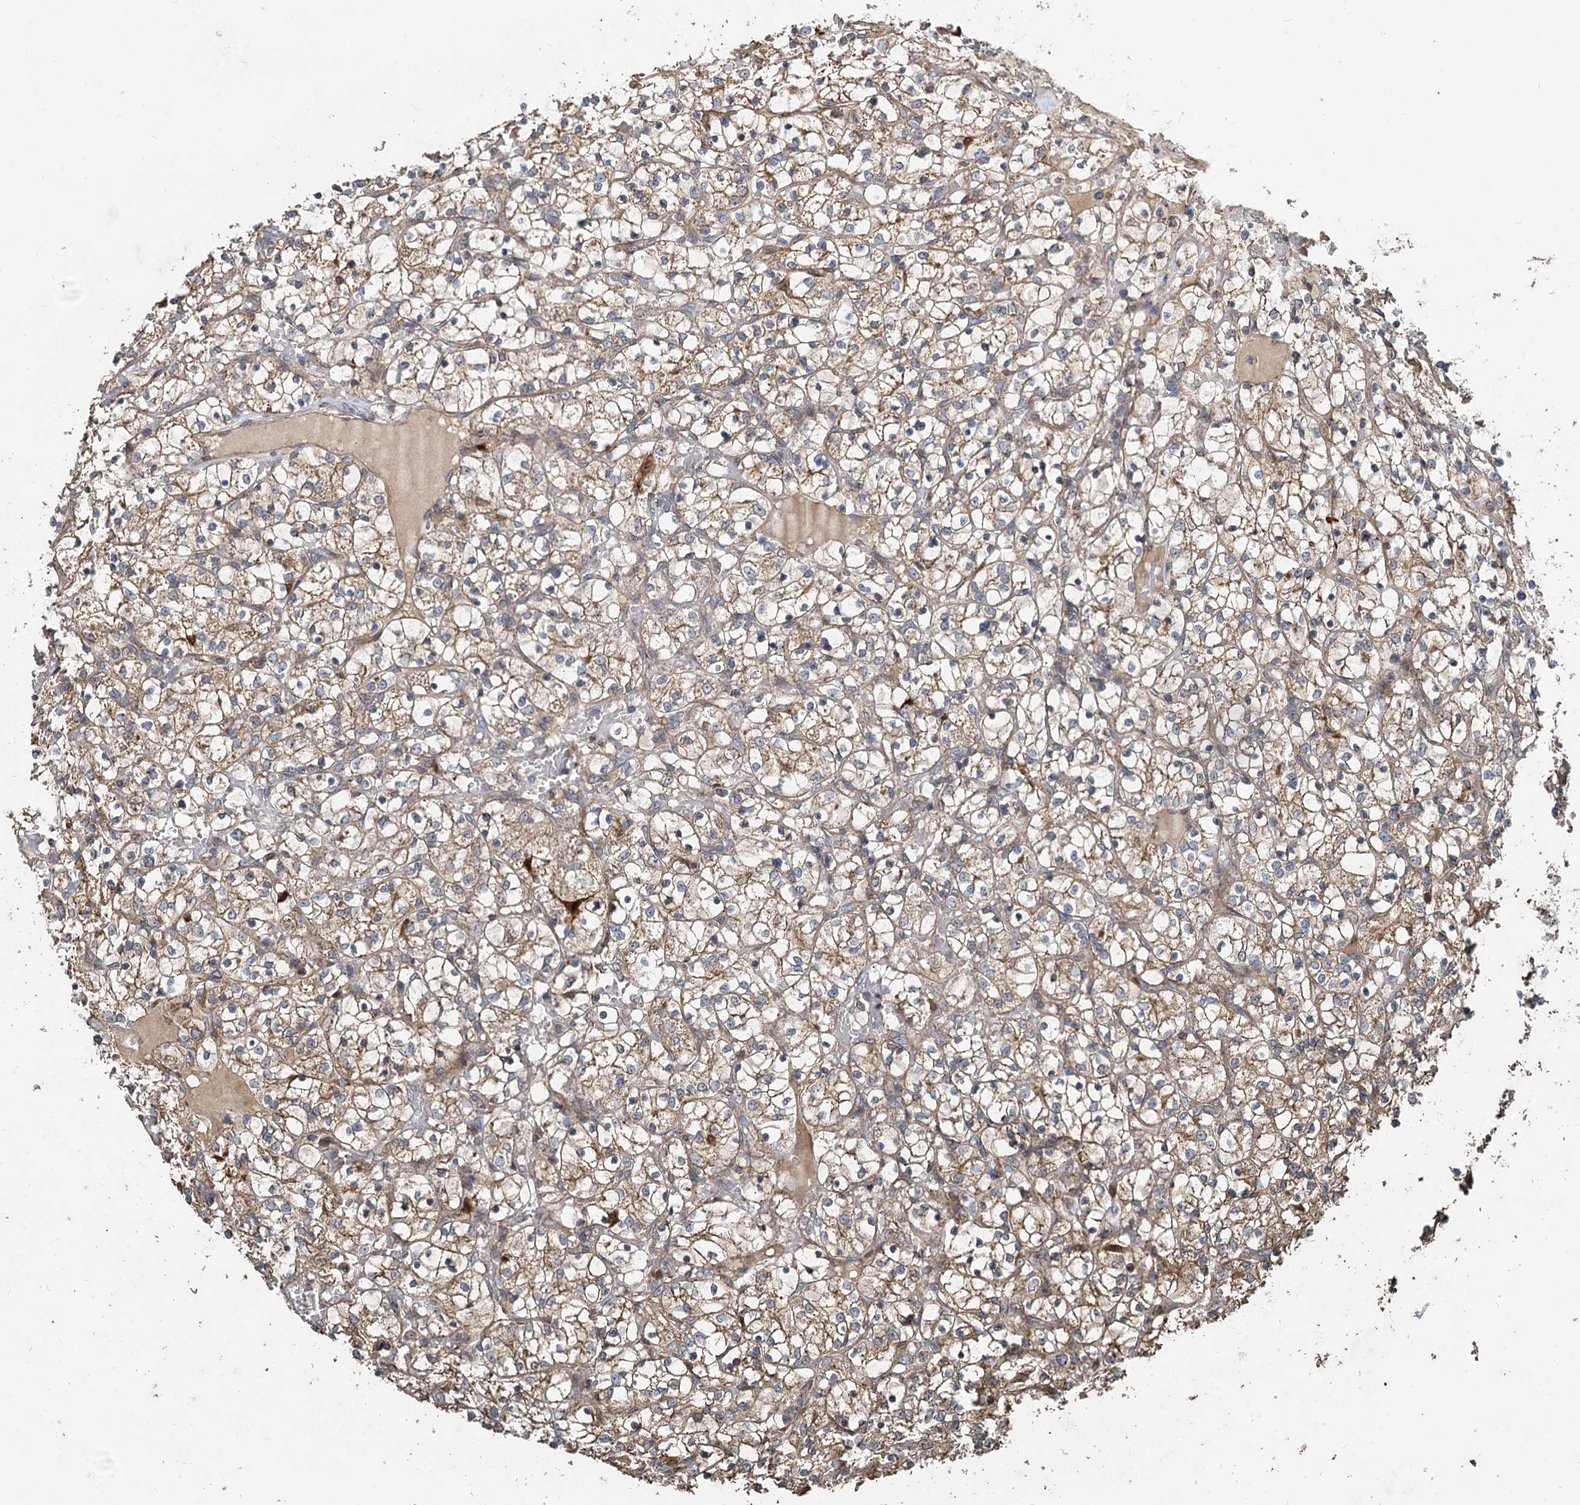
{"staining": {"intensity": "moderate", "quantity": ">75%", "location": "cytoplasmic/membranous"}, "tissue": "renal cancer", "cell_type": "Tumor cells", "image_type": "cancer", "snomed": [{"axis": "morphology", "description": "Adenocarcinoma, NOS"}, {"axis": "topography", "description": "Kidney"}], "caption": "Immunohistochemistry (IHC) staining of adenocarcinoma (renal), which shows medium levels of moderate cytoplasmic/membranous positivity in approximately >75% of tumor cells indicating moderate cytoplasmic/membranous protein positivity. The staining was performed using DAB (brown) for protein detection and nuclei were counterstained in hematoxylin (blue).", "gene": "SDS", "patient": {"sex": "female", "age": 69}}